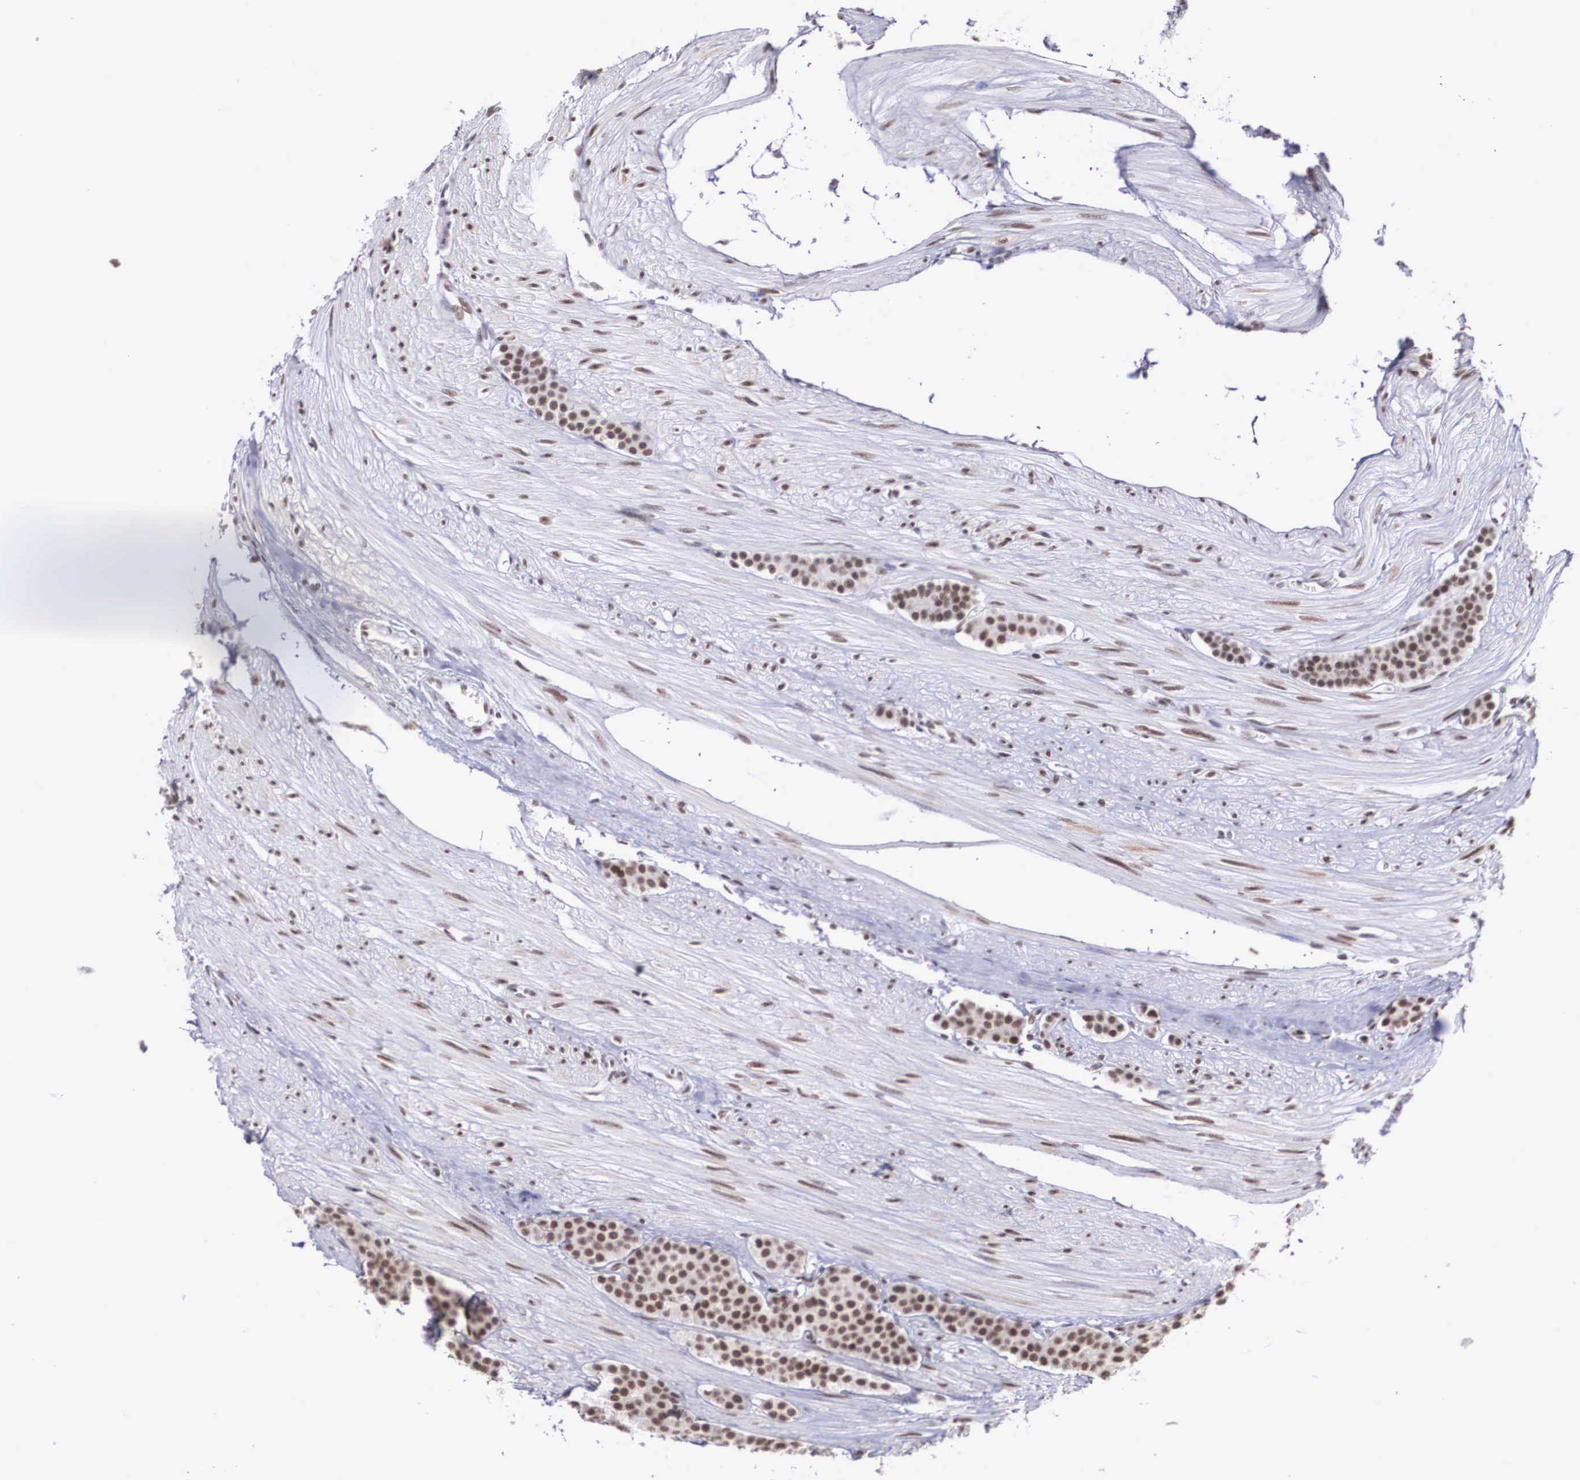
{"staining": {"intensity": "moderate", "quantity": ">75%", "location": "nuclear"}, "tissue": "carcinoid", "cell_type": "Tumor cells", "image_type": "cancer", "snomed": [{"axis": "morphology", "description": "Carcinoid, malignant, NOS"}, {"axis": "topography", "description": "Small intestine"}], "caption": "High-magnification brightfield microscopy of carcinoid (malignant) stained with DAB (brown) and counterstained with hematoxylin (blue). tumor cells exhibit moderate nuclear positivity is present in approximately>75% of cells.", "gene": "CSTF2", "patient": {"sex": "male", "age": 60}}